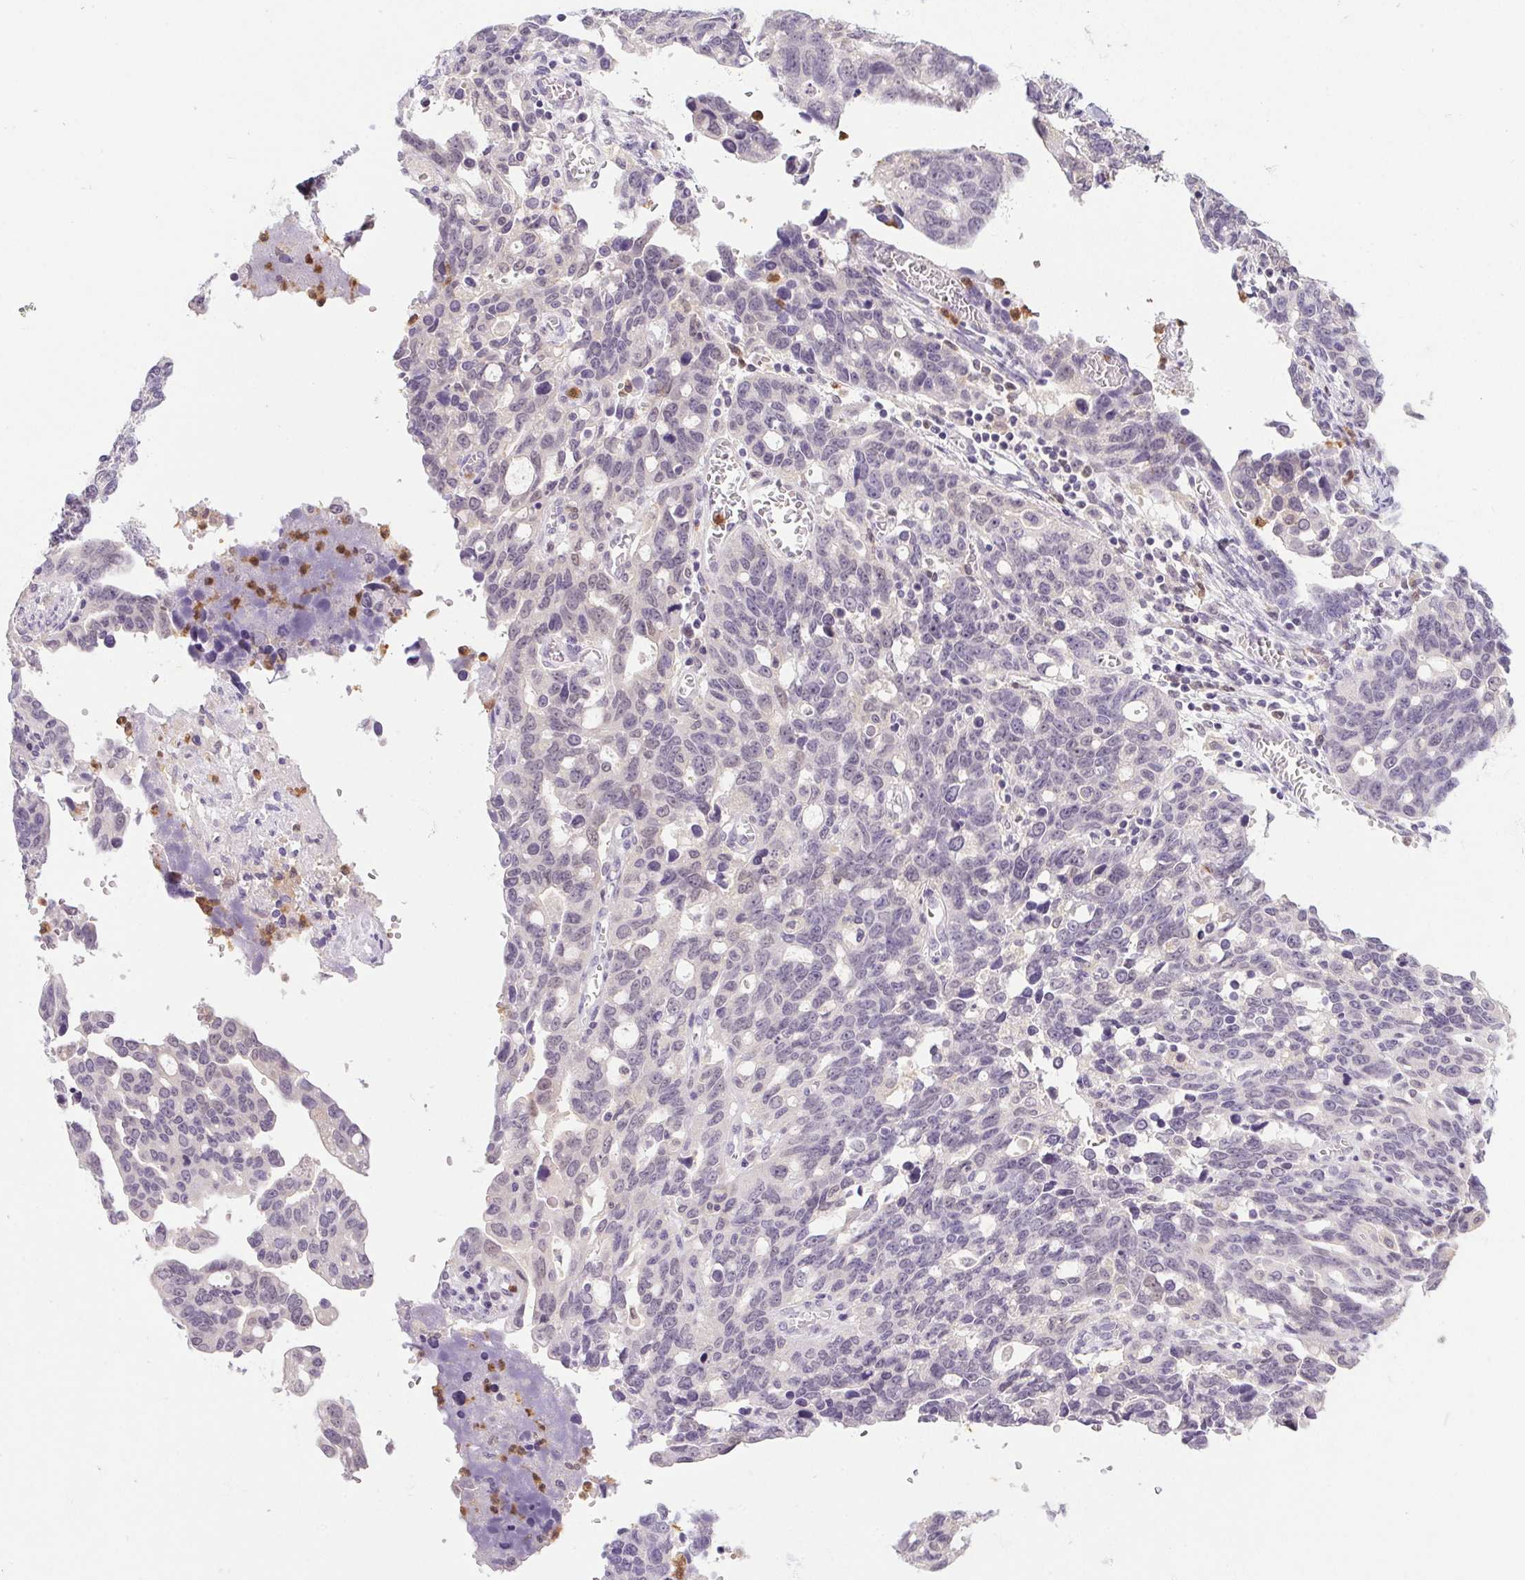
{"staining": {"intensity": "negative", "quantity": "none", "location": "none"}, "tissue": "ovarian cancer", "cell_type": "Tumor cells", "image_type": "cancer", "snomed": [{"axis": "morphology", "description": "Cystadenocarcinoma, serous, NOS"}, {"axis": "topography", "description": "Ovary"}], "caption": "IHC of ovarian serous cystadenocarcinoma shows no expression in tumor cells.", "gene": "DNAJC5G", "patient": {"sex": "female", "age": 69}}